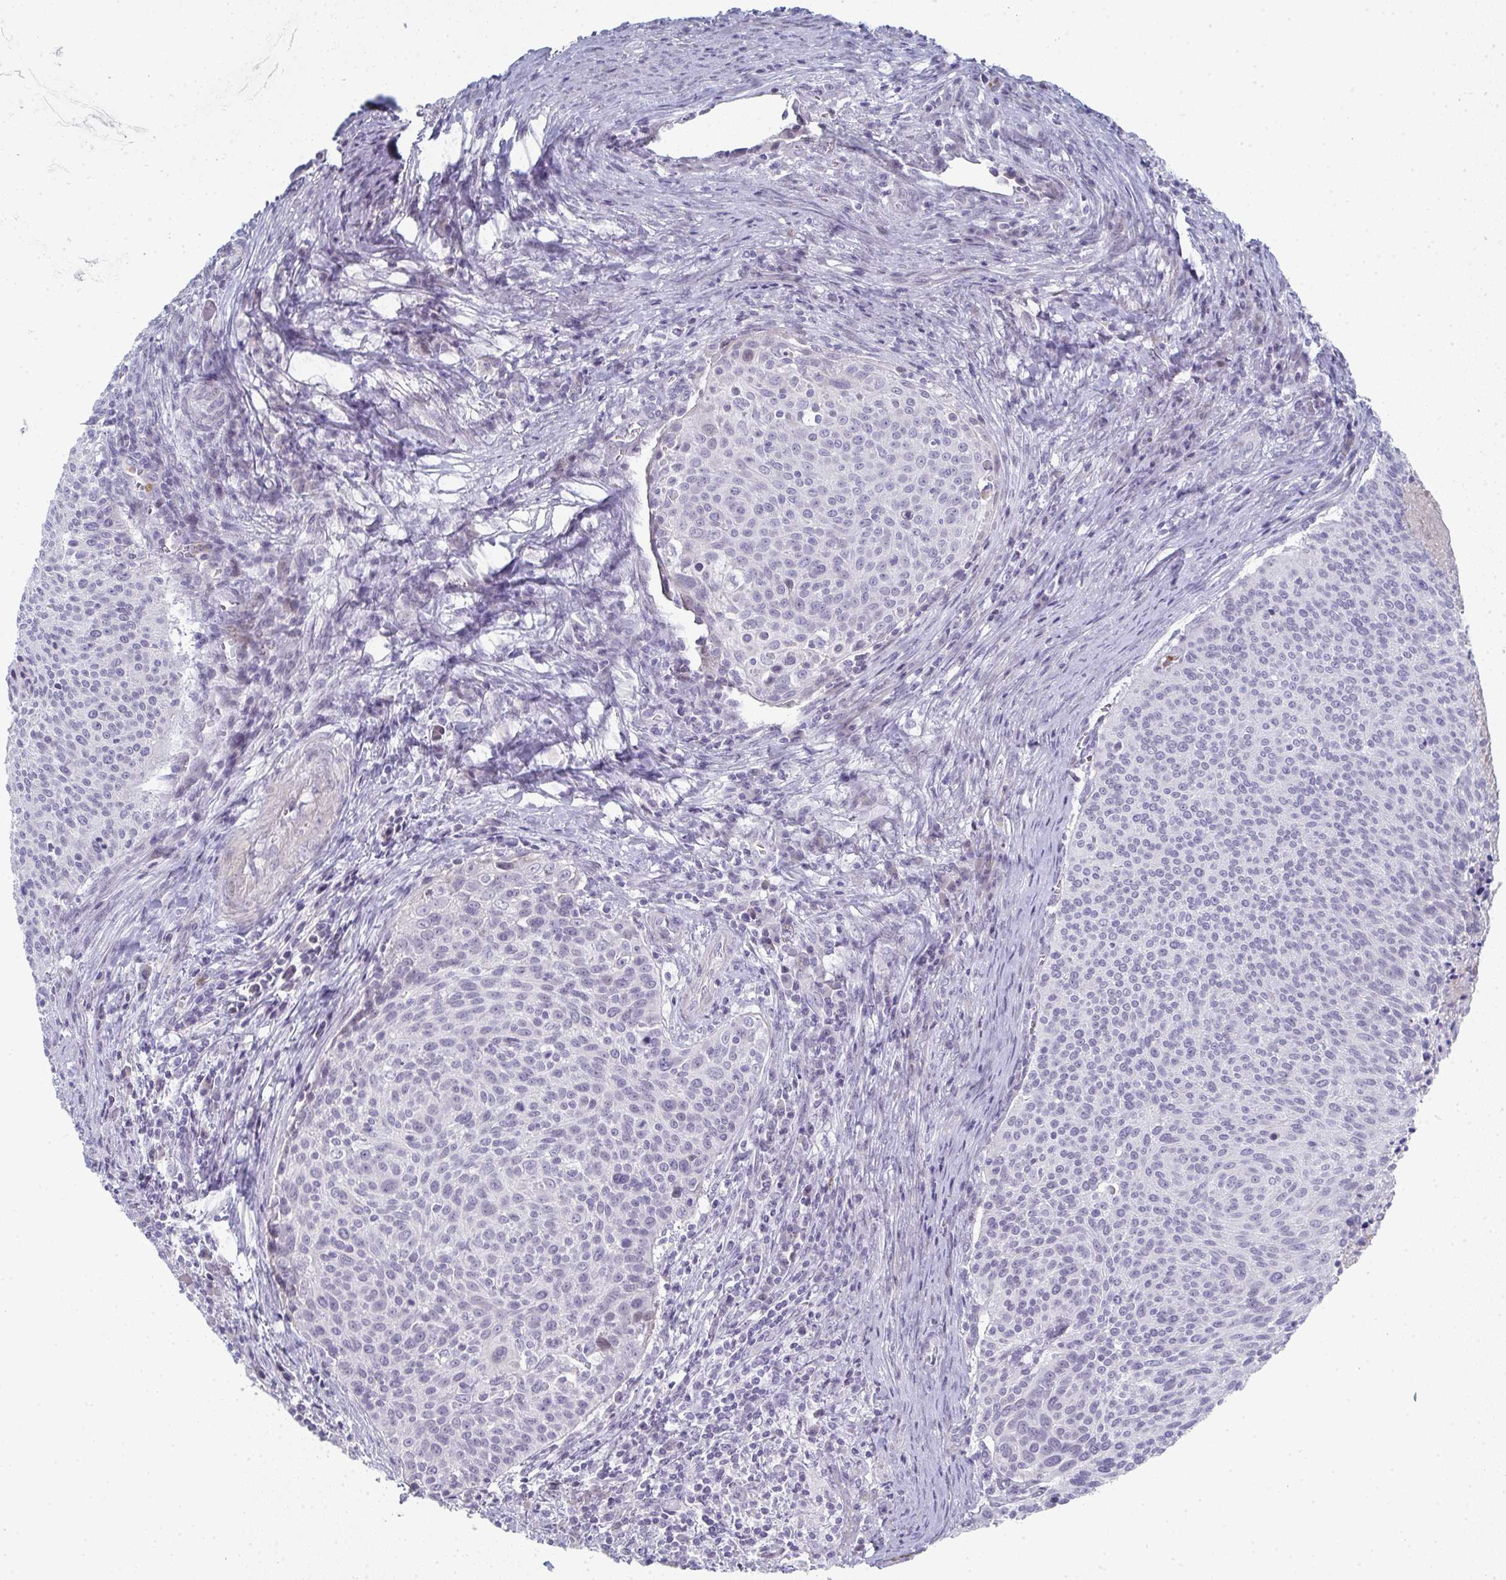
{"staining": {"intensity": "negative", "quantity": "none", "location": "none"}, "tissue": "cervical cancer", "cell_type": "Tumor cells", "image_type": "cancer", "snomed": [{"axis": "morphology", "description": "Squamous cell carcinoma, NOS"}, {"axis": "topography", "description": "Cervix"}], "caption": "The image demonstrates no staining of tumor cells in cervical cancer.", "gene": "A1CF", "patient": {"sex": "female", "age": 31}}